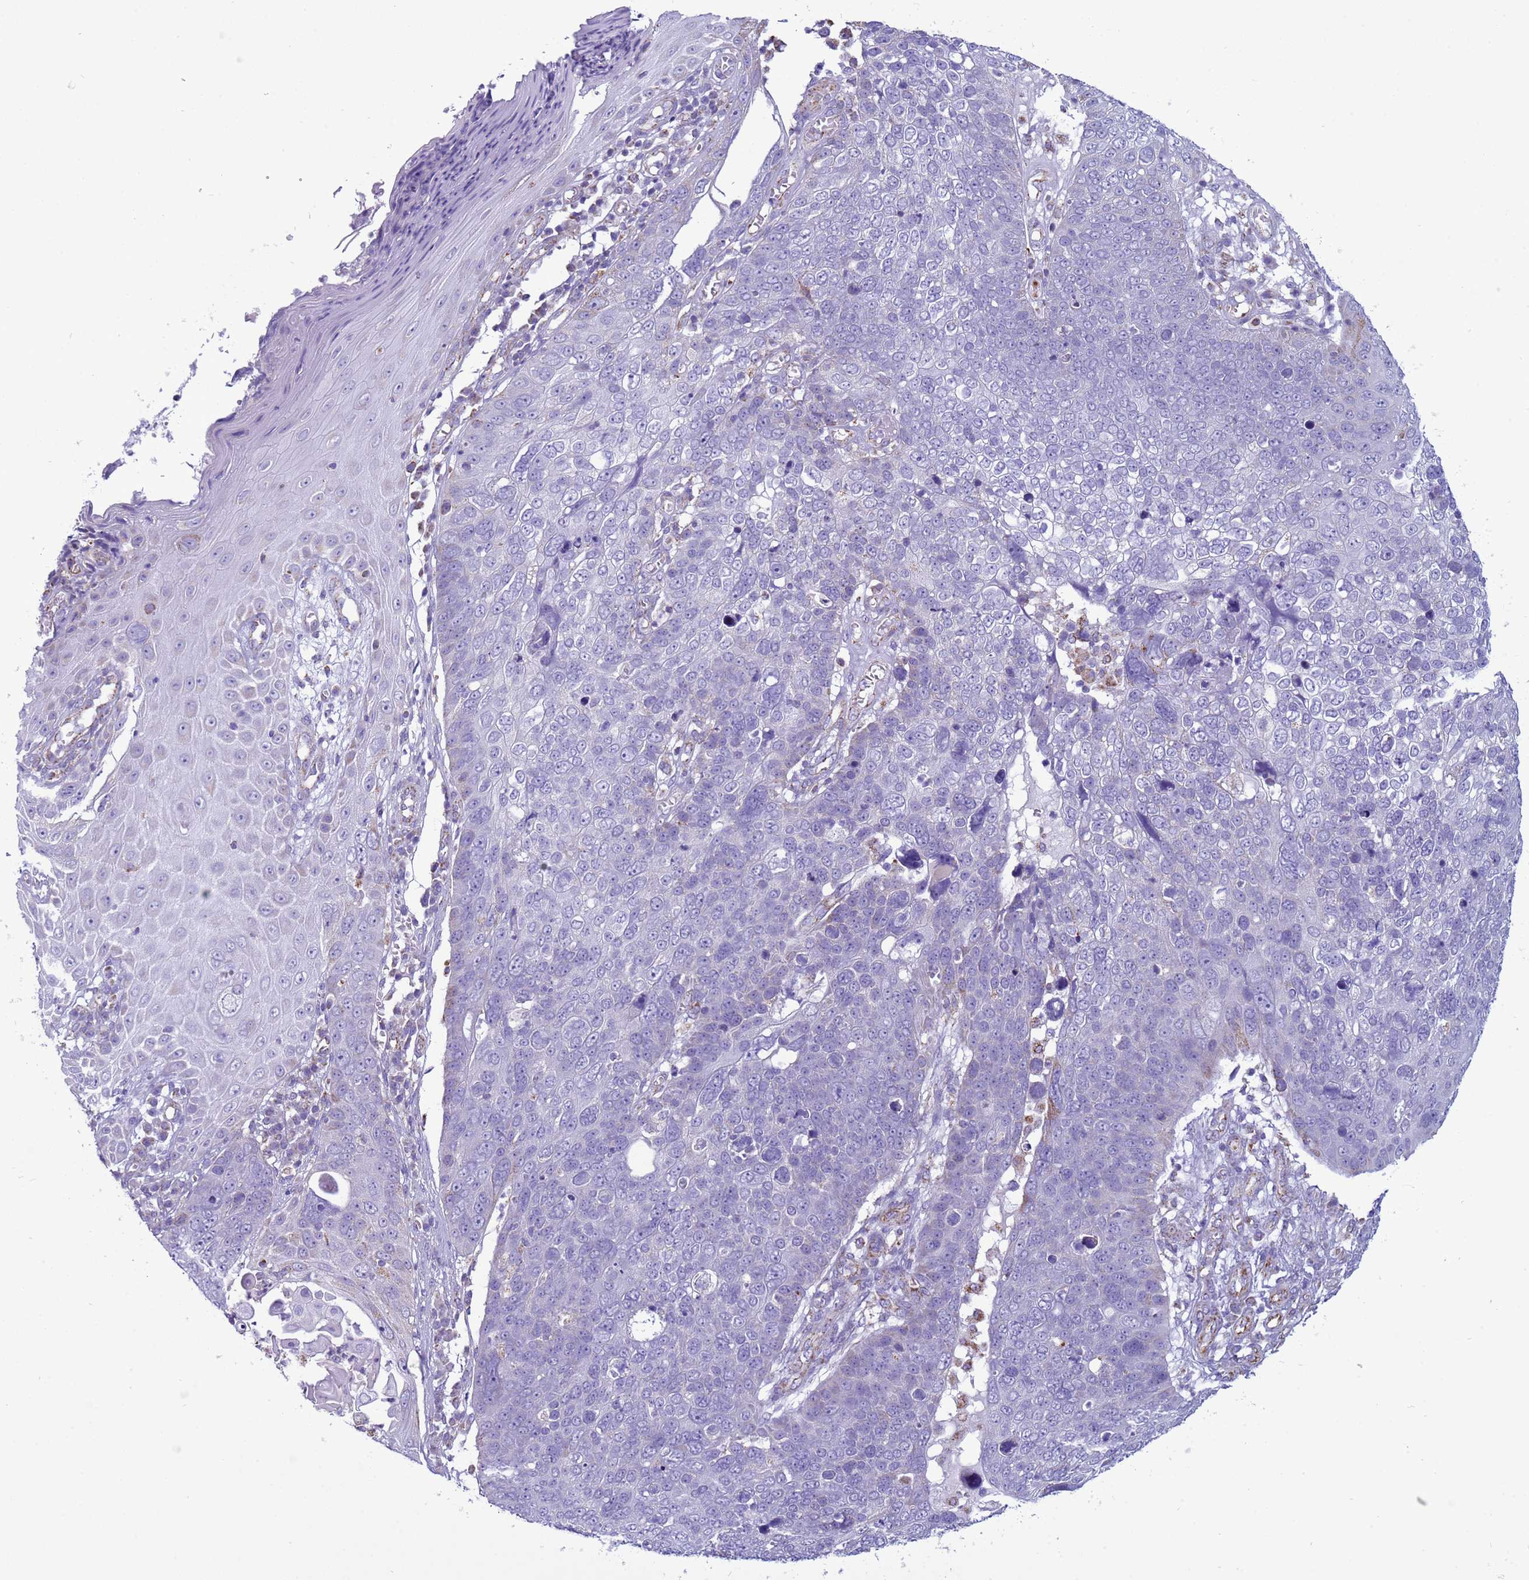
{"staining": {"intensity": "negative", "quantity": "none", "location": "none"}, "tissue": "skin cancer", "cell_type": "Tumor cells", "image_type": "cancer", "snomed": [{"axis": "morphology", "description": "Squamous cell carcinoma, NOS"}, {"axis": "topography", "description": "Skin"}], "caption": "Skin squamous cell carcinoma stained for a protein using immunohistochemistry demonstrates no staining tumor cells.", "gene": "NCALD", "patient": {"sex": "male", "age": 71}}